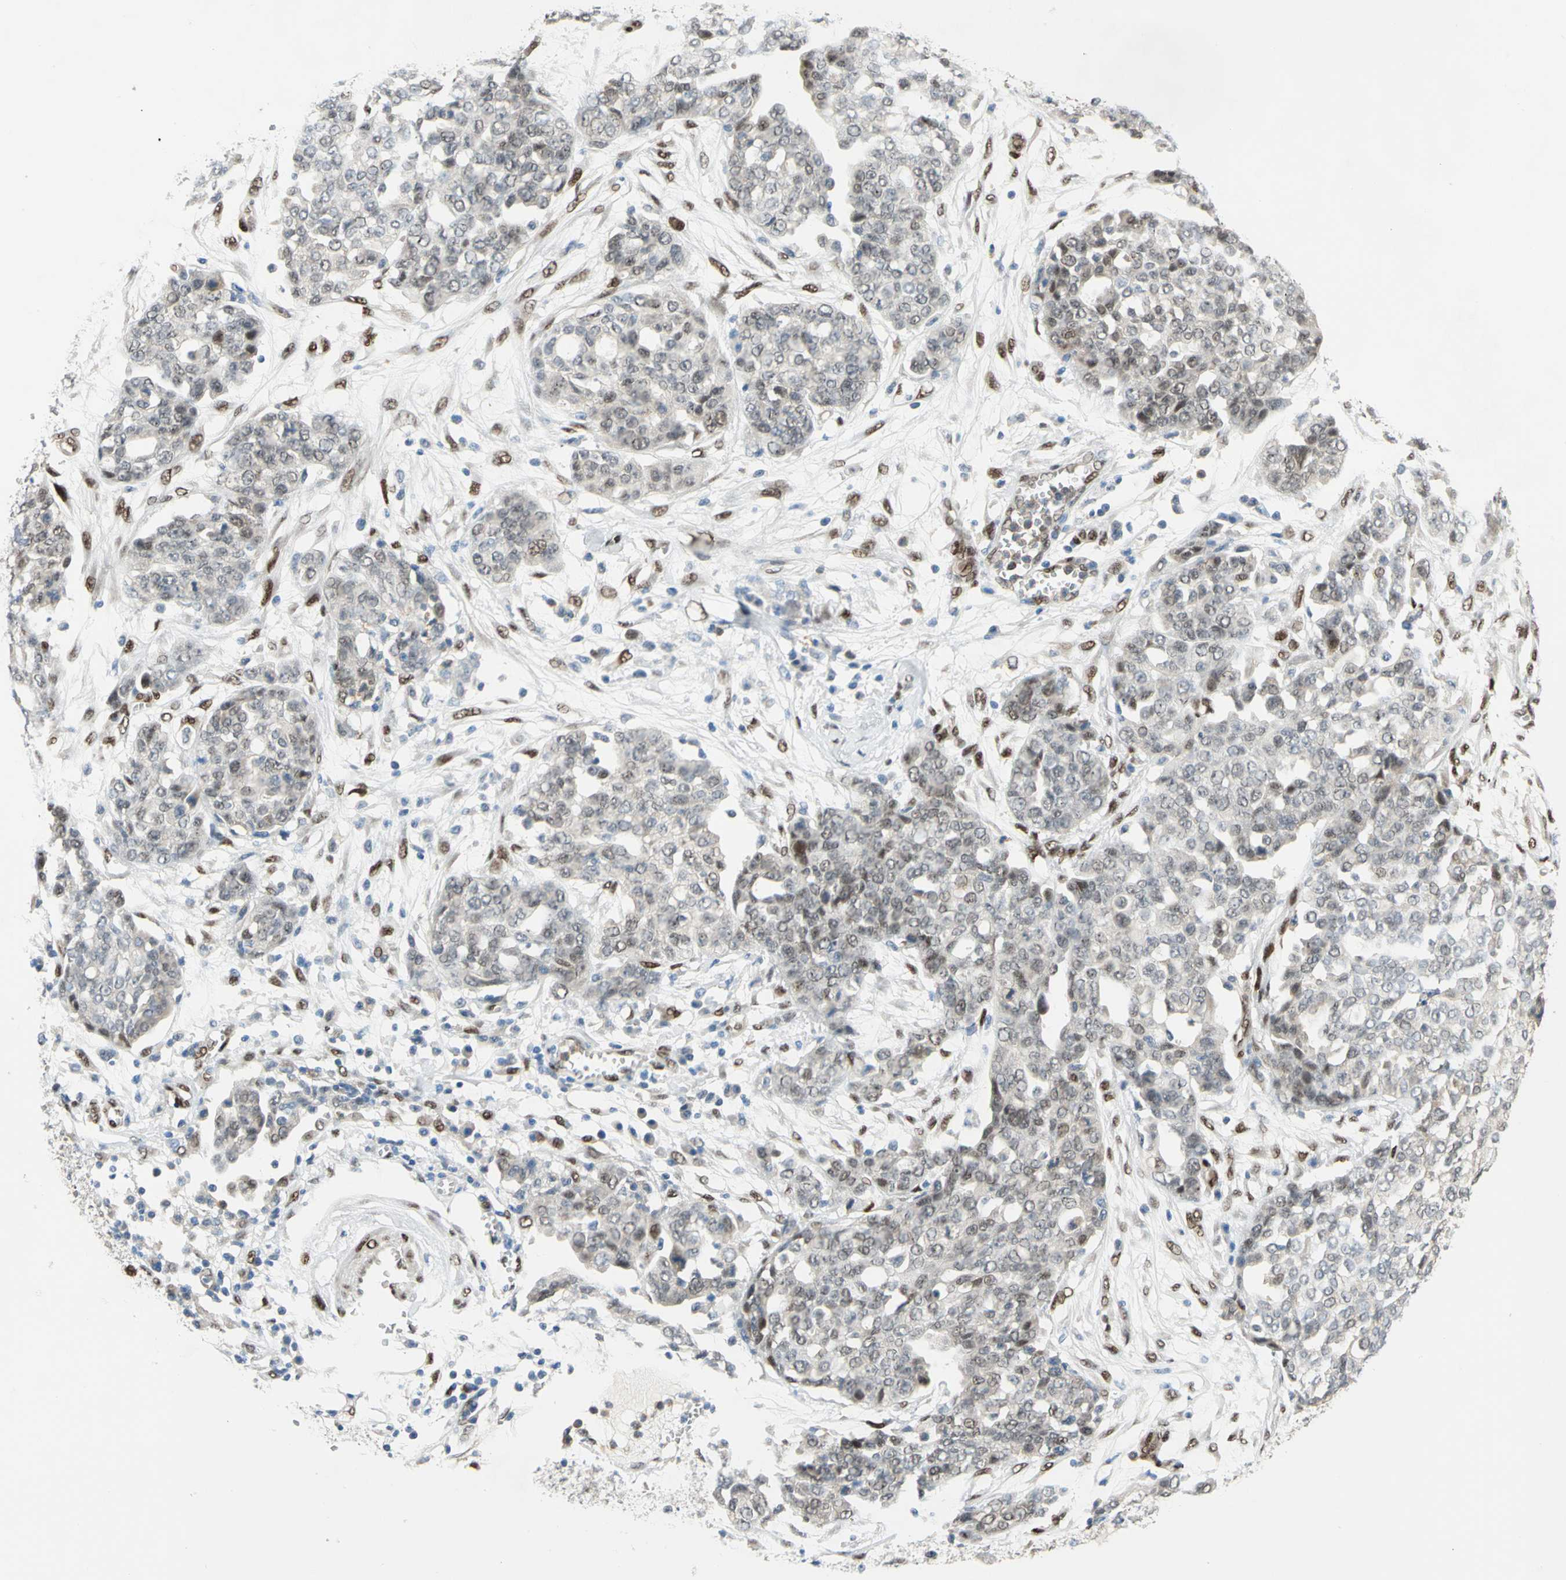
{"staining": {"intensity": "weak", "quantity": "<25%", "location": "cytoplasmic/membranous,nuclear"}, "tissue": "ovarian cancer", "cell_type": "Tumor cells", "image_type": "cancer", "snomed": [{"axis": "morphology", "description": "Cystadenocarcinoma, serous, NOS"}, {"axis": "topography", "description": "Soft tissue"}, {"axis": "topography", "description": "Ovary"}], "caption": "This is an immunohistochemistry image of ovarian cancer. There is no staining in tumor cells.", "gene": "RBFOX2", "patient": {"sex": "female", "age": 57}}